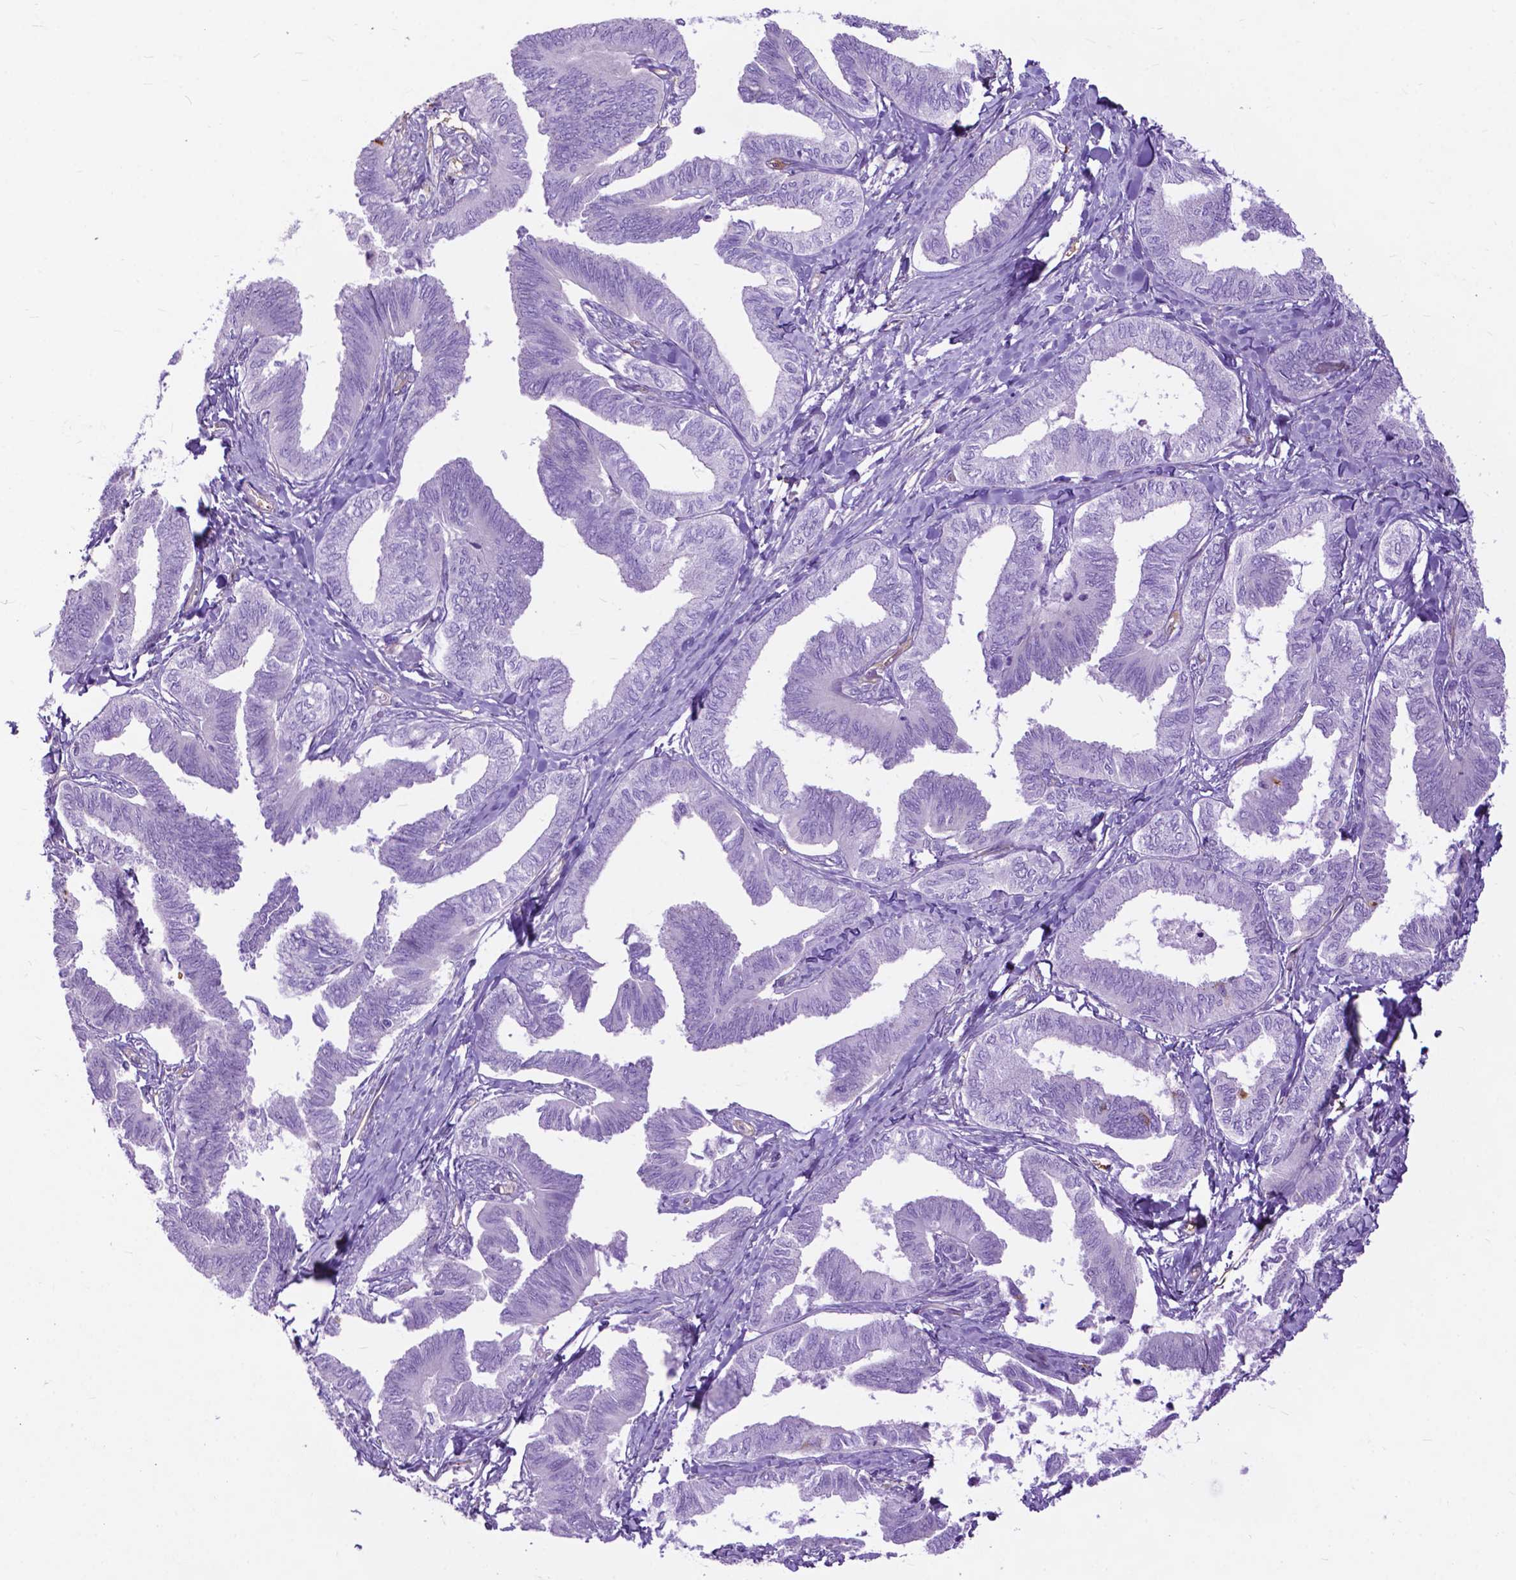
{"staining": {"intensity": "negative", "quantity": "none", "location": "none"}, "tissue": "ovarian cancer", "cell_type": "Tumor cells", "image_type": "cancer", "snomed": [{"axis": "morphology", "description": "Carcinoma, endometroid"}, {"axis": "topography", "description": "Ovary"}], "caption": "The immunohistochemistry (IHC) histopathology image has no significant staining in tumor cells of endometroid carcinoma (ovarian) tissue.", "gene": "PCDHA12", "patient": {"sex": "female", "age": 70}}